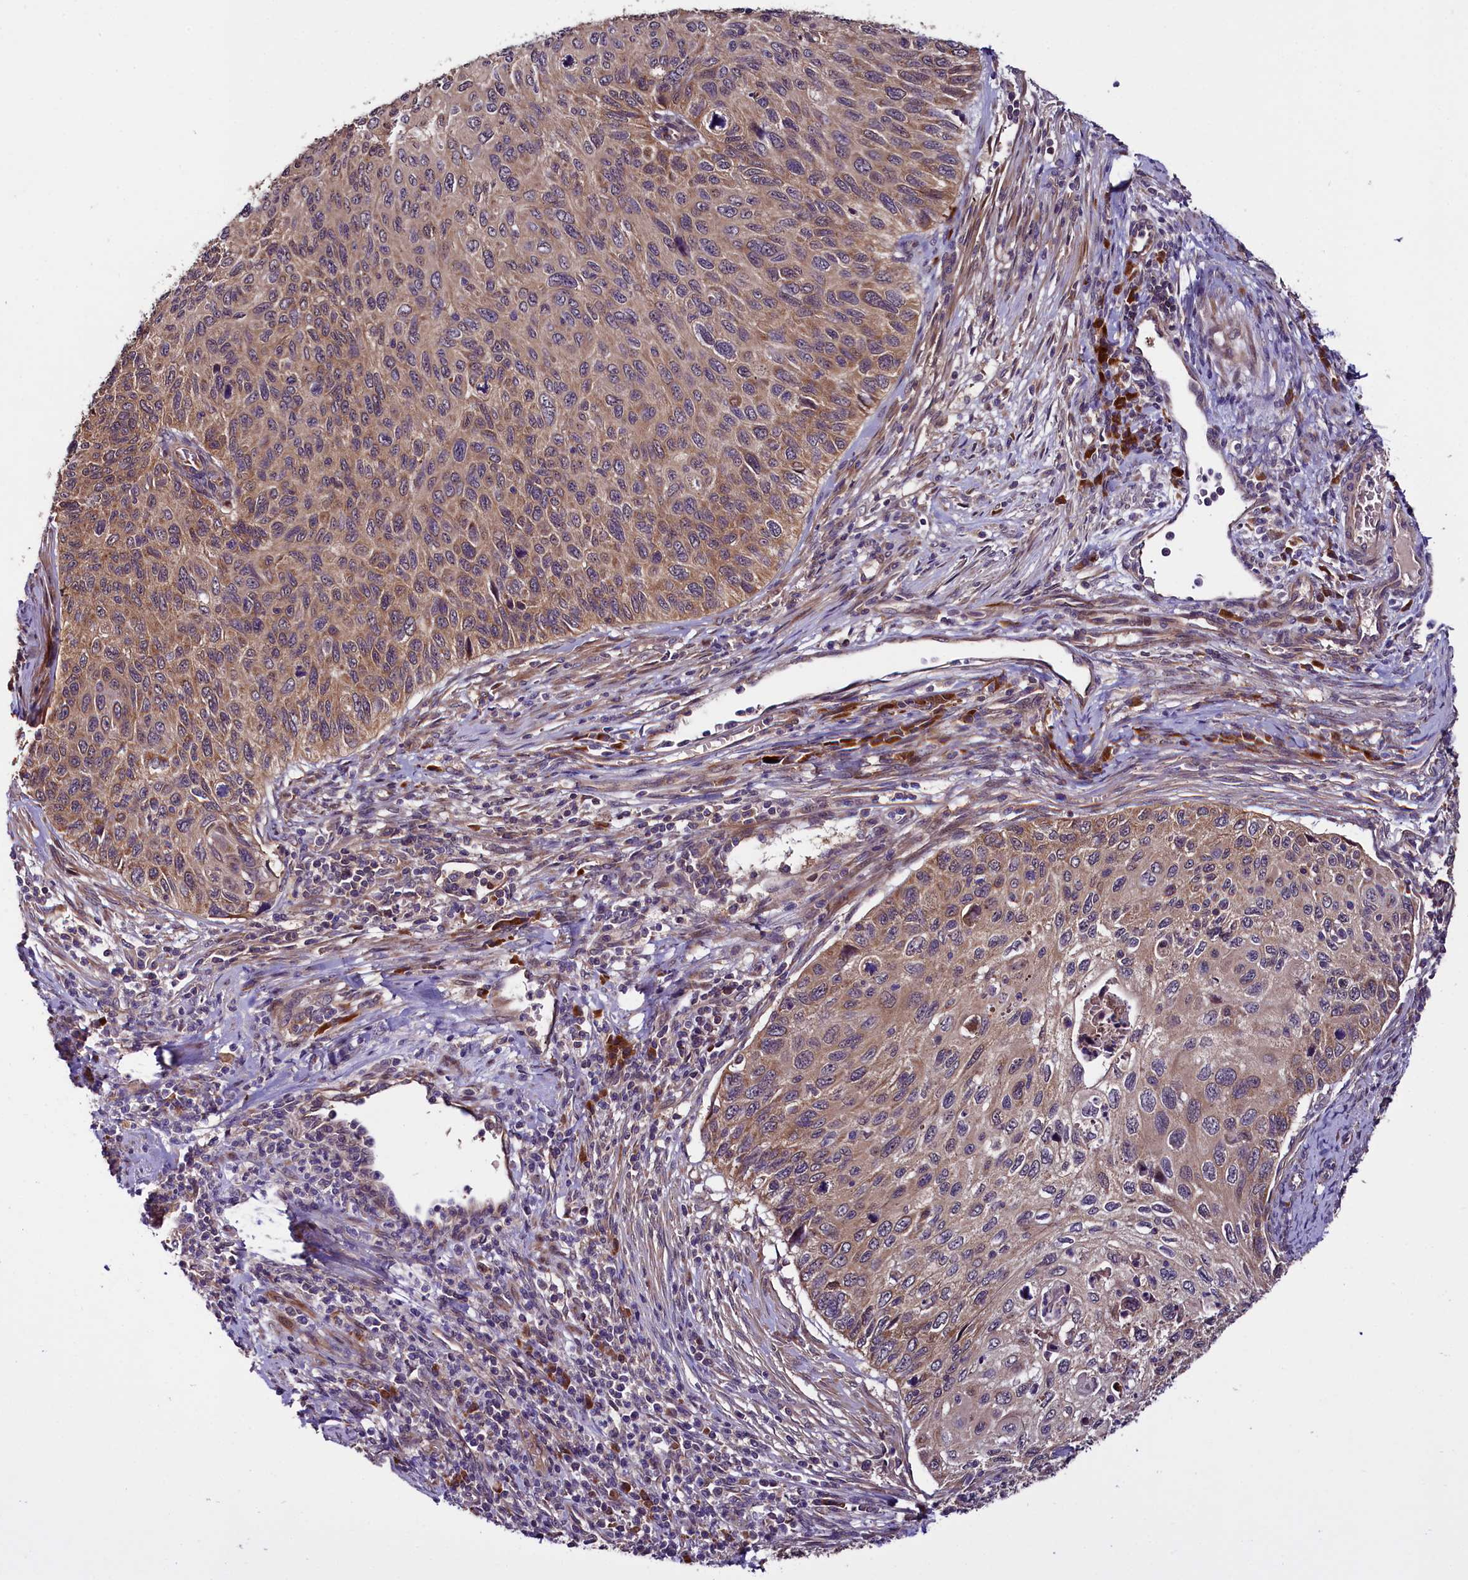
{"staining": {"intensity": "moderate", "quantity": "25%-75%", "location": "cytoplasmic/membranous"}, "tissue": "cervical cancer", "cell_type": "Tumor cells", "image_type": "cancer", "snomed": [{"axis": "morphology", "description": "Squamous cell carcinoma, NOS"}, {"axis": "topography", "description": "Cervix"}], "caption": "Immunohistochemistry (IHC) micrograph of neoplastic tissue: human cervical squamous cell carcinoma stained using immunohistochemistry (IHC) shows medium levels of moderate protein expression localized specifically in the cytoplasmic/membranous of tumor cells, appearing as a cytoplasmic/membranous brown color.", "gene": "RPUSD2", "patient": {"sex": "female", "age": 70}}